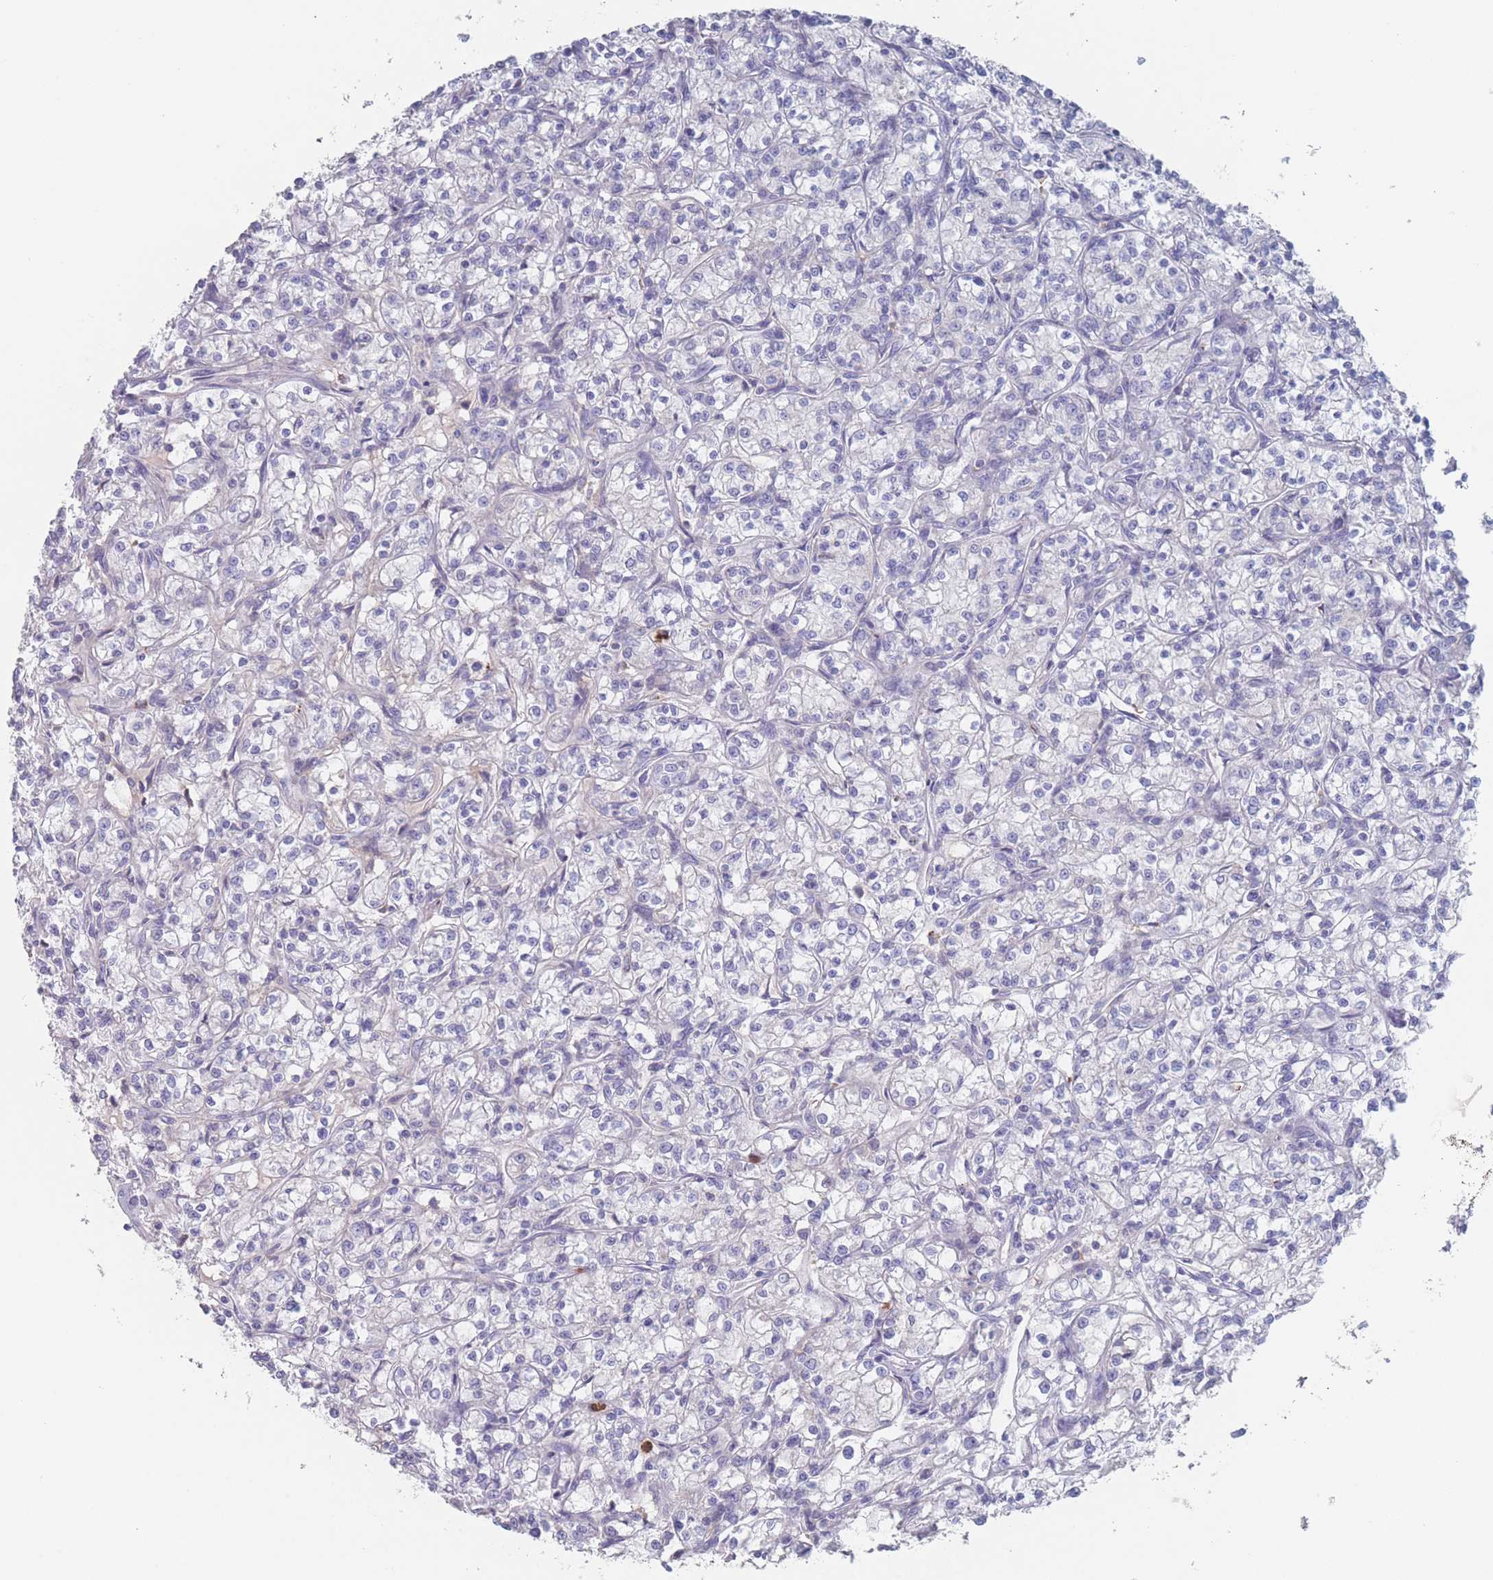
{"staining": {"intensity": "negative", "quantity": "none", "location": "none"}, "tissue": "renal cancer", "cell_type": "Tumor cells", "image_type": "cancer", "snomed": [{"axis": "morphology", "description": "Adenocarcinoma, NOS"}, {"axis": "topography", "description": "Kidney"}], "caption": "Renal cancer (adenocarcinoma) was stained to show a protein in brown. There is no significant expression in tumor cells.", "gene": "ATP1A3", "patient": {"sex": "female", "age": 59}}